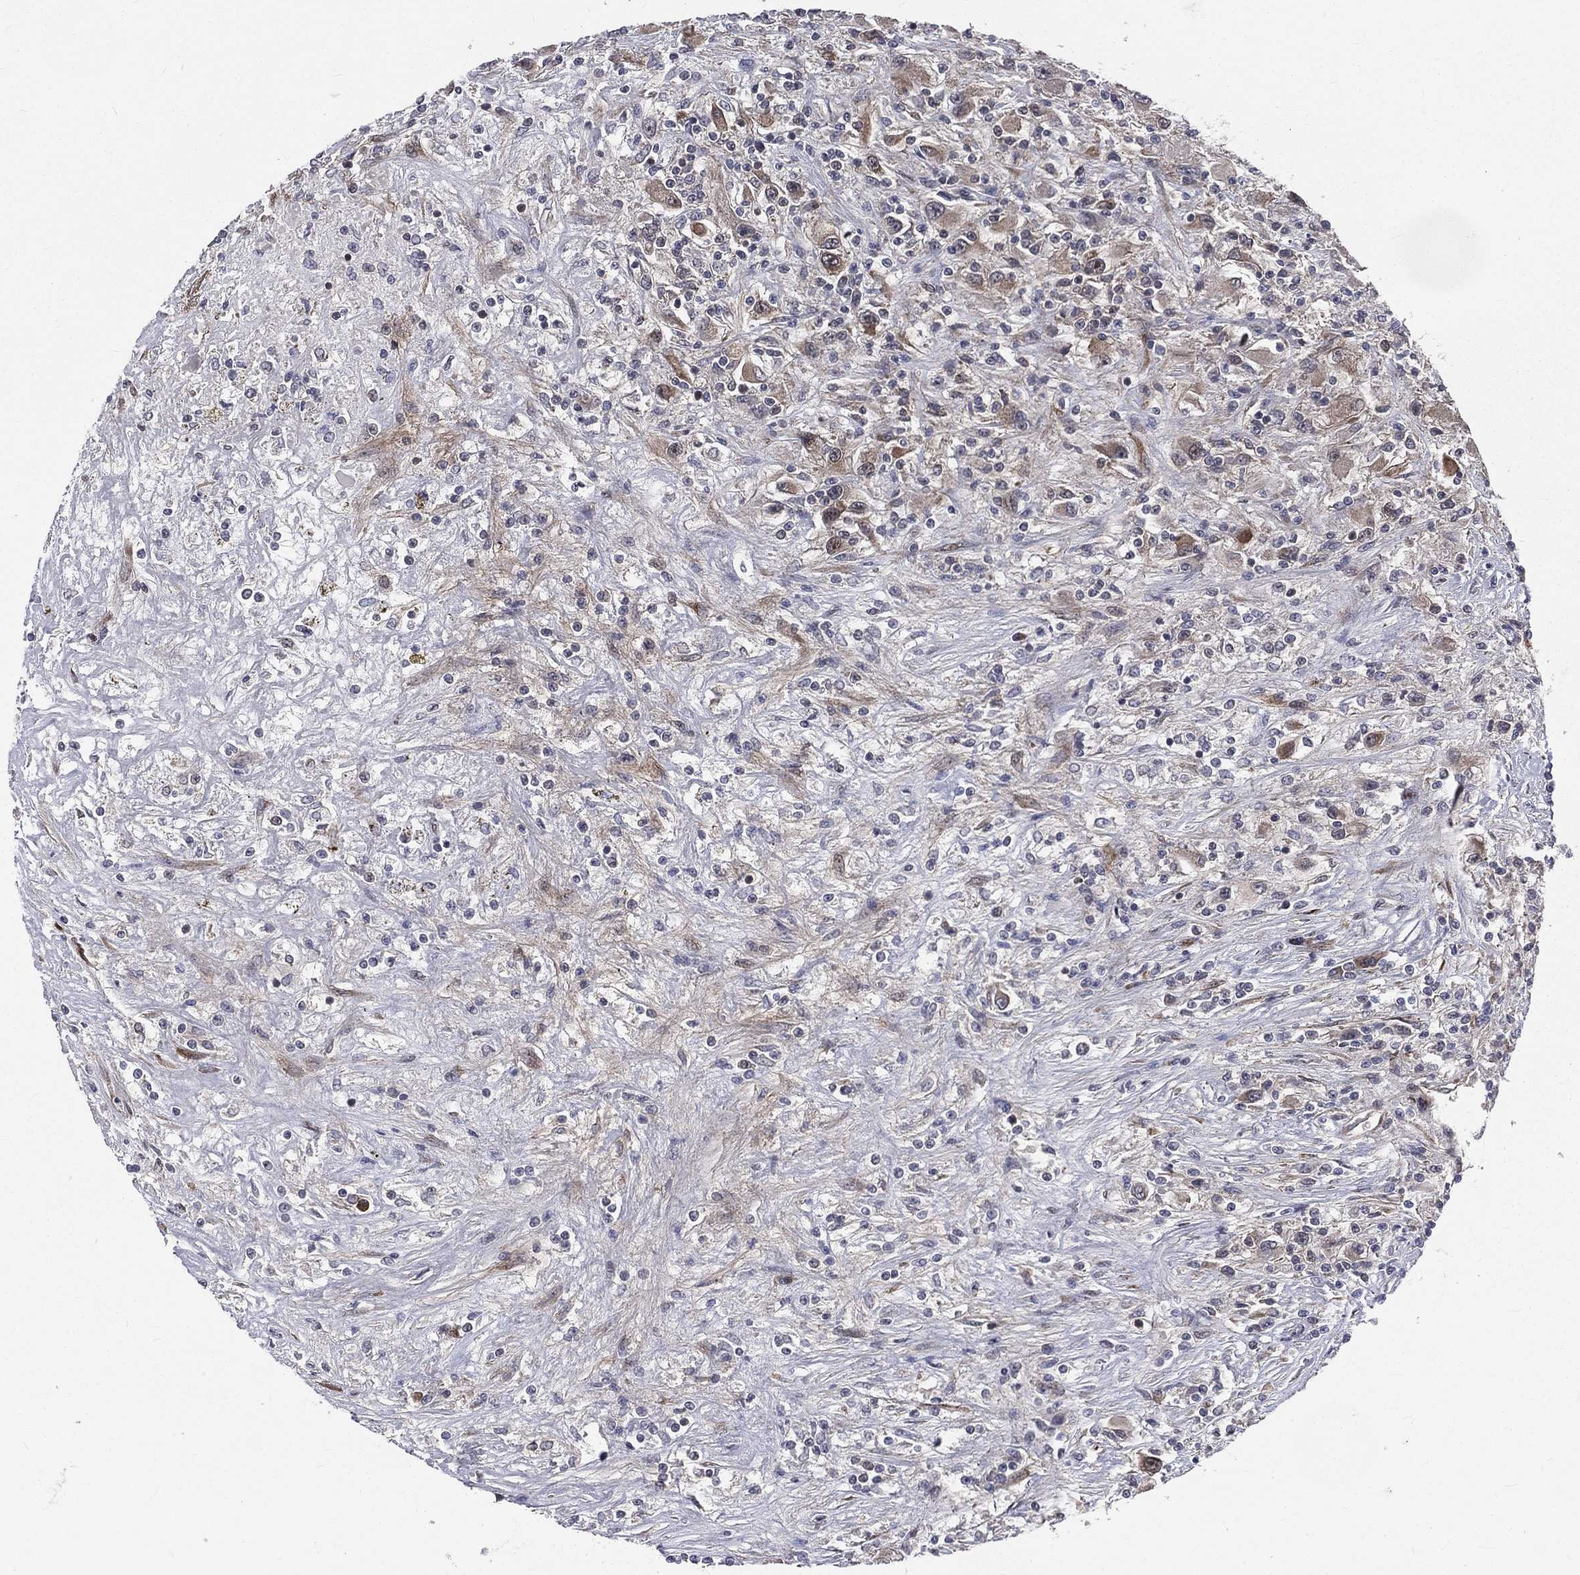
{"staining": {"intensity": "negative", "quantity": "none", "location": "none"}, "tissue": "renal cancer", "cell_type": "Tumor cells", "image_type": "cancer", "snomed": [{"axis": "morphology", "description": "Adenocarcinoma, NOS"}, {"axis": "topography", "description": "Kidney"}], "caption": "Immunohistochemical staining of adenocarcinoma (renal) exhibits no significant expression in tumor cells.", "gene": "ARL3", "patient": {"sex": "female", "age": 67}}